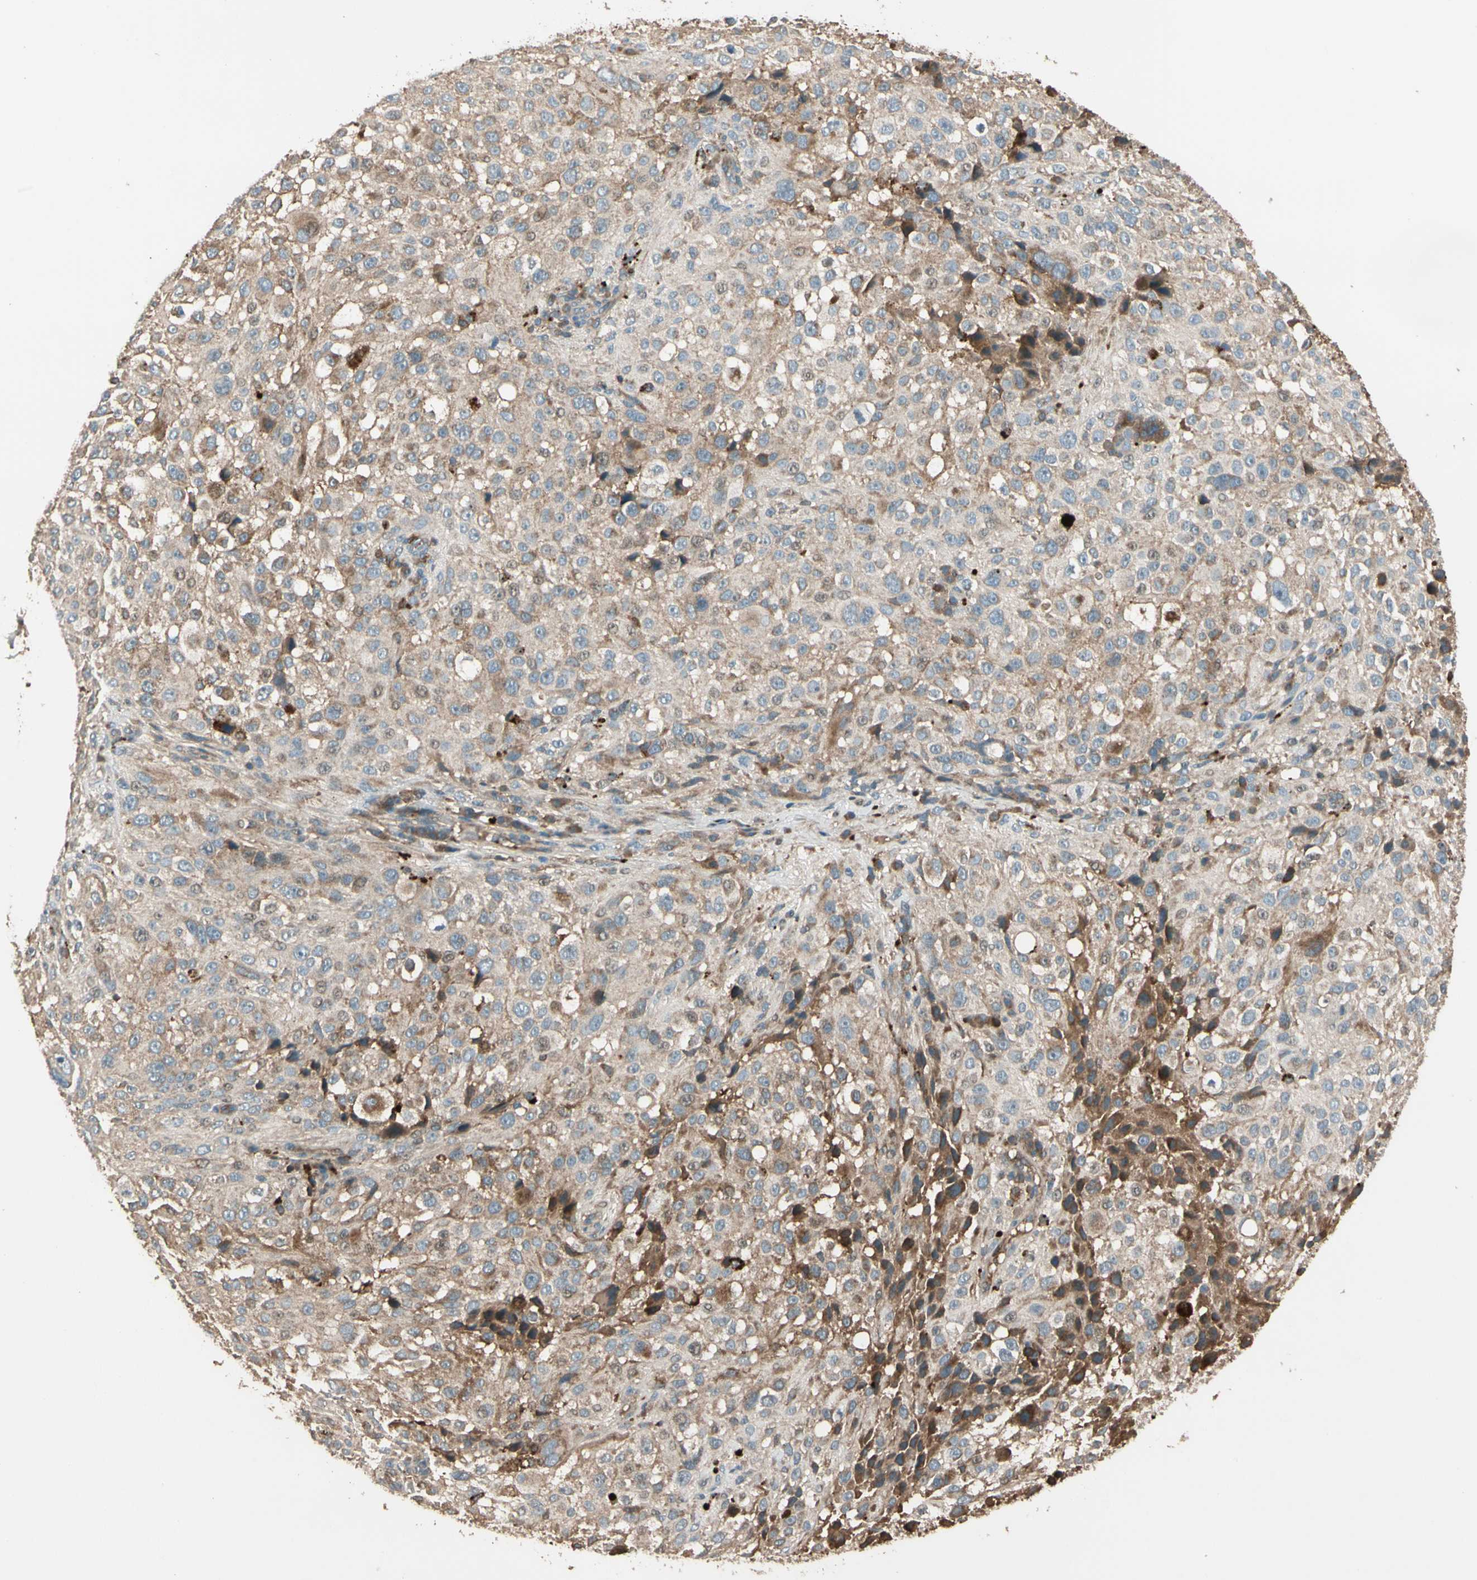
{"staining": {"intensity": "weak", "quantity": ">75%", "location": "cytoplasmic/membranous"}, "tissue": "melanoma", "cell_type": "Tumor cells", "image_type": "cancer", "snomed": [{"axis": "morphology", "description": "Necrosis, NOS"}, {"axis": "morphology", "description": "Malignant melanoma, NOS"}, {"axis": "topography", "description": "Skin"}], "caption": "Immunohistochemical staining of human melanoma demonstrates low levels of weak cytoplasmic/membranous protein positivity in about >75% of tumor cells. Nuclei are stained in blue.", "gene": "STX11", "patient": {"sex": "female", "age": 87}}